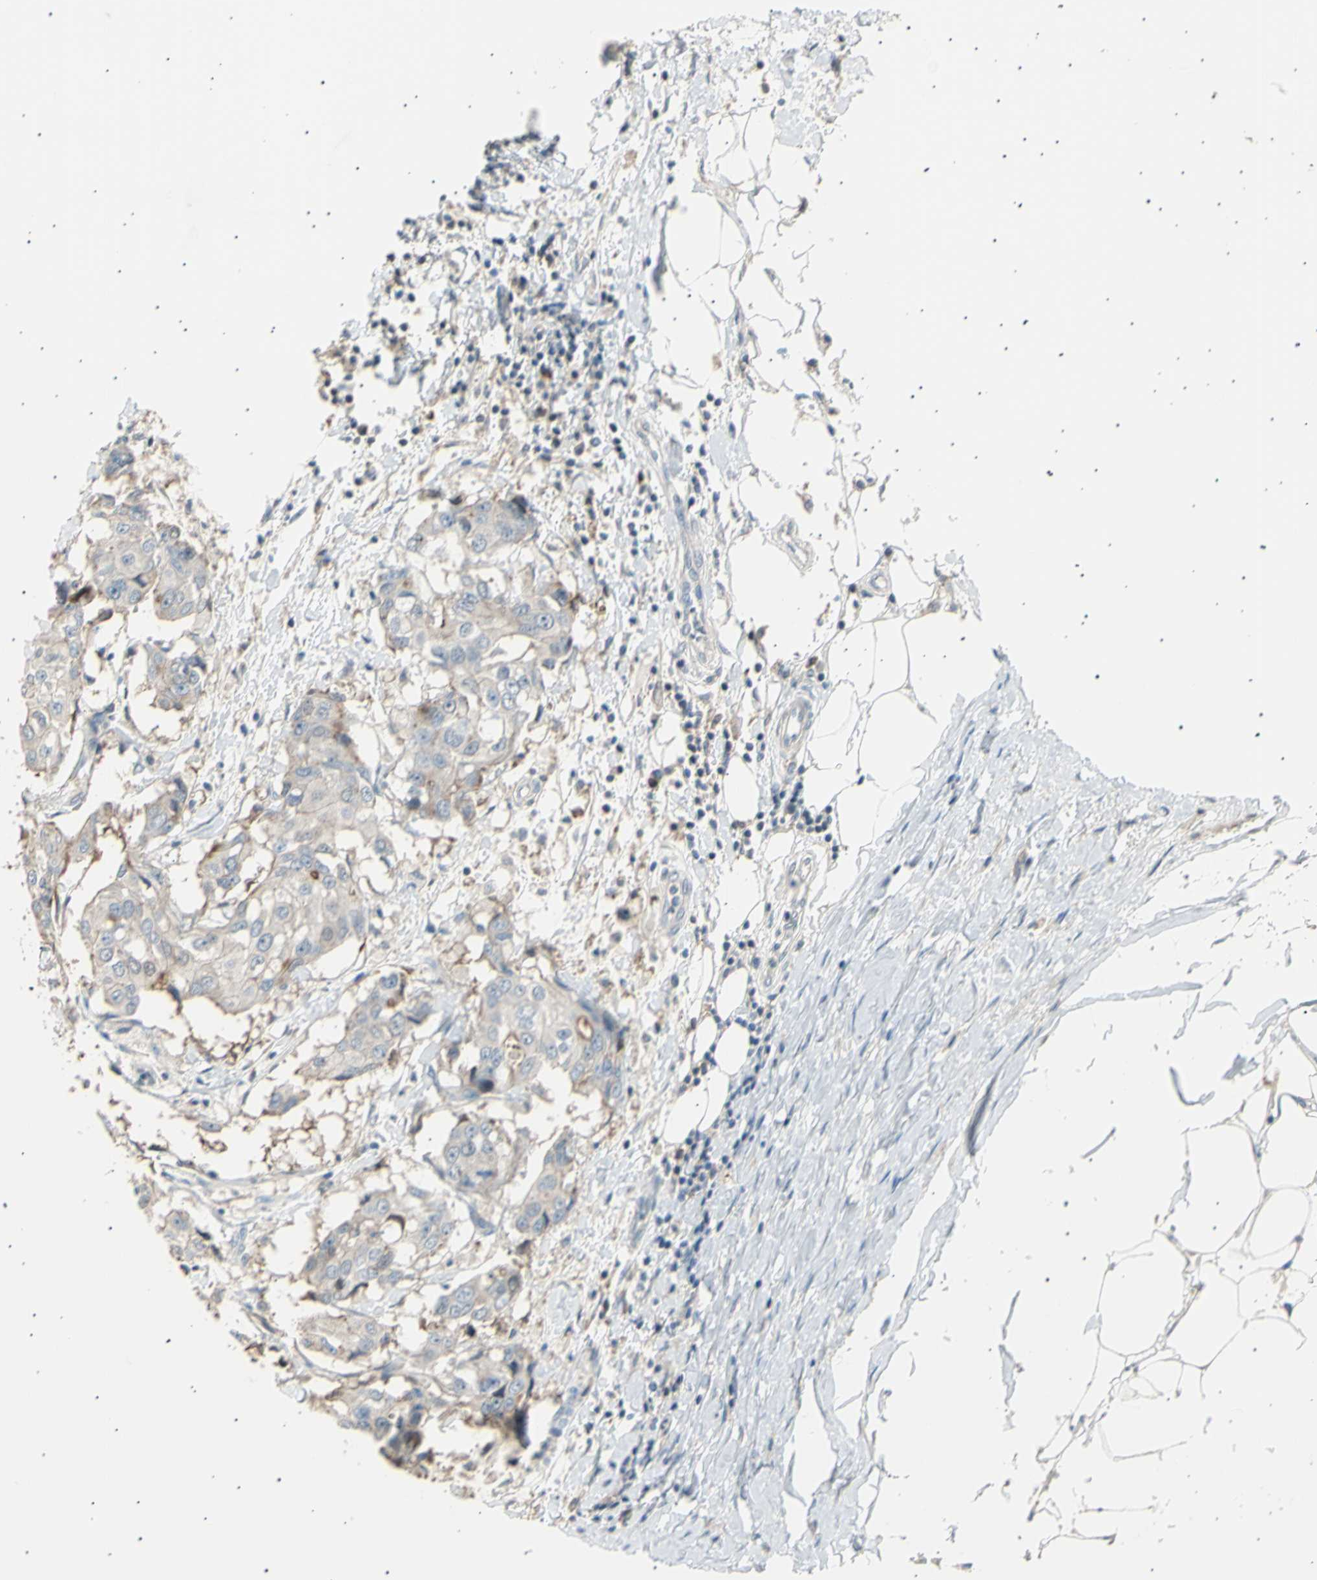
{"staining": {"intensity": "weak", "quantity": ">75%", "location": "cytoplasmic/membranous"}, "tissue": "breast cancer", "cell_type": "Tumor cells", "image_type": "cancer", "snomed": [{"axis": "morphology", "description": "Duct carcinoma"}, {"axis": "topography", "description": "Breast"}], "caption": "Human breast cancer (infiltrating ductal carcinoma) stained with a brown dye shows weak cytoplasmic/membranous positive expression in approximately >75% of tumor cells.", "gene": "LHPP", "patient": {"sex": "female", "age": 27}}